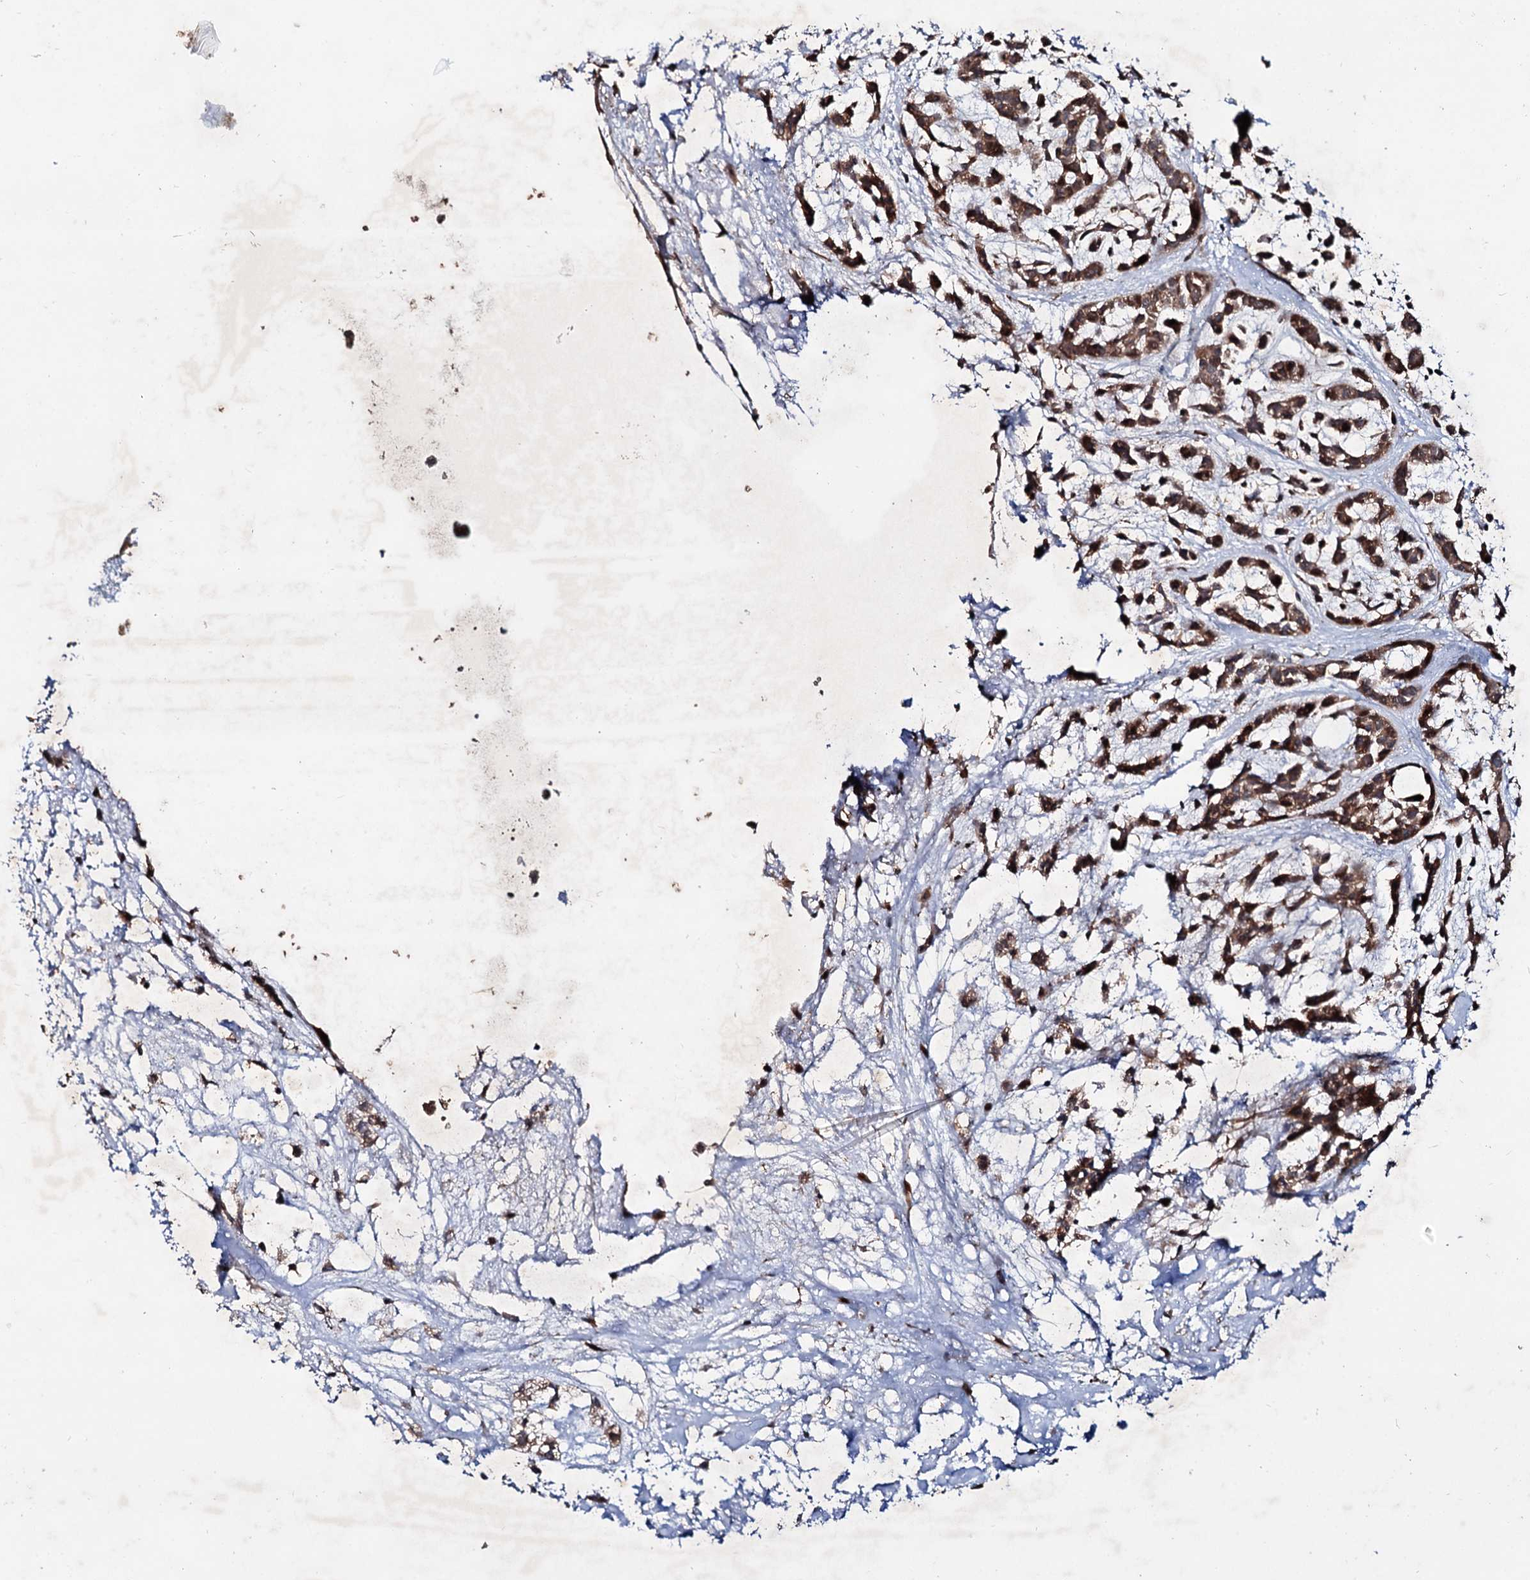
{"staining": {"intensity": "moderate", "quantity": ">75%", "location": "cytoplasmic/membranous,nuclear"}, "tissue": "head and neck cancer", "cell_type": "Tumor cells", "image_type": "cancer", "snomed": [{"axis": "morphology", "description": "Adenocarcinoma, NOS"}, {"axis": "morphology", "description": "Adenoma, NOS"}, {"axis": "topography", "description": "Head-Neck"}], "caption": "Tumor cells display medium levels of moderate cytoplasmic/membranous and nuclear positivity in about >75% of cells in human adenocarcinoma (head and neck). The staining was performed using DAB, with brown indicating positive protein expression. Nuclei are stained blue with hematoxylin.", "gene": "PTDSS2", "patient": {"sex": "female", "age": 55}}